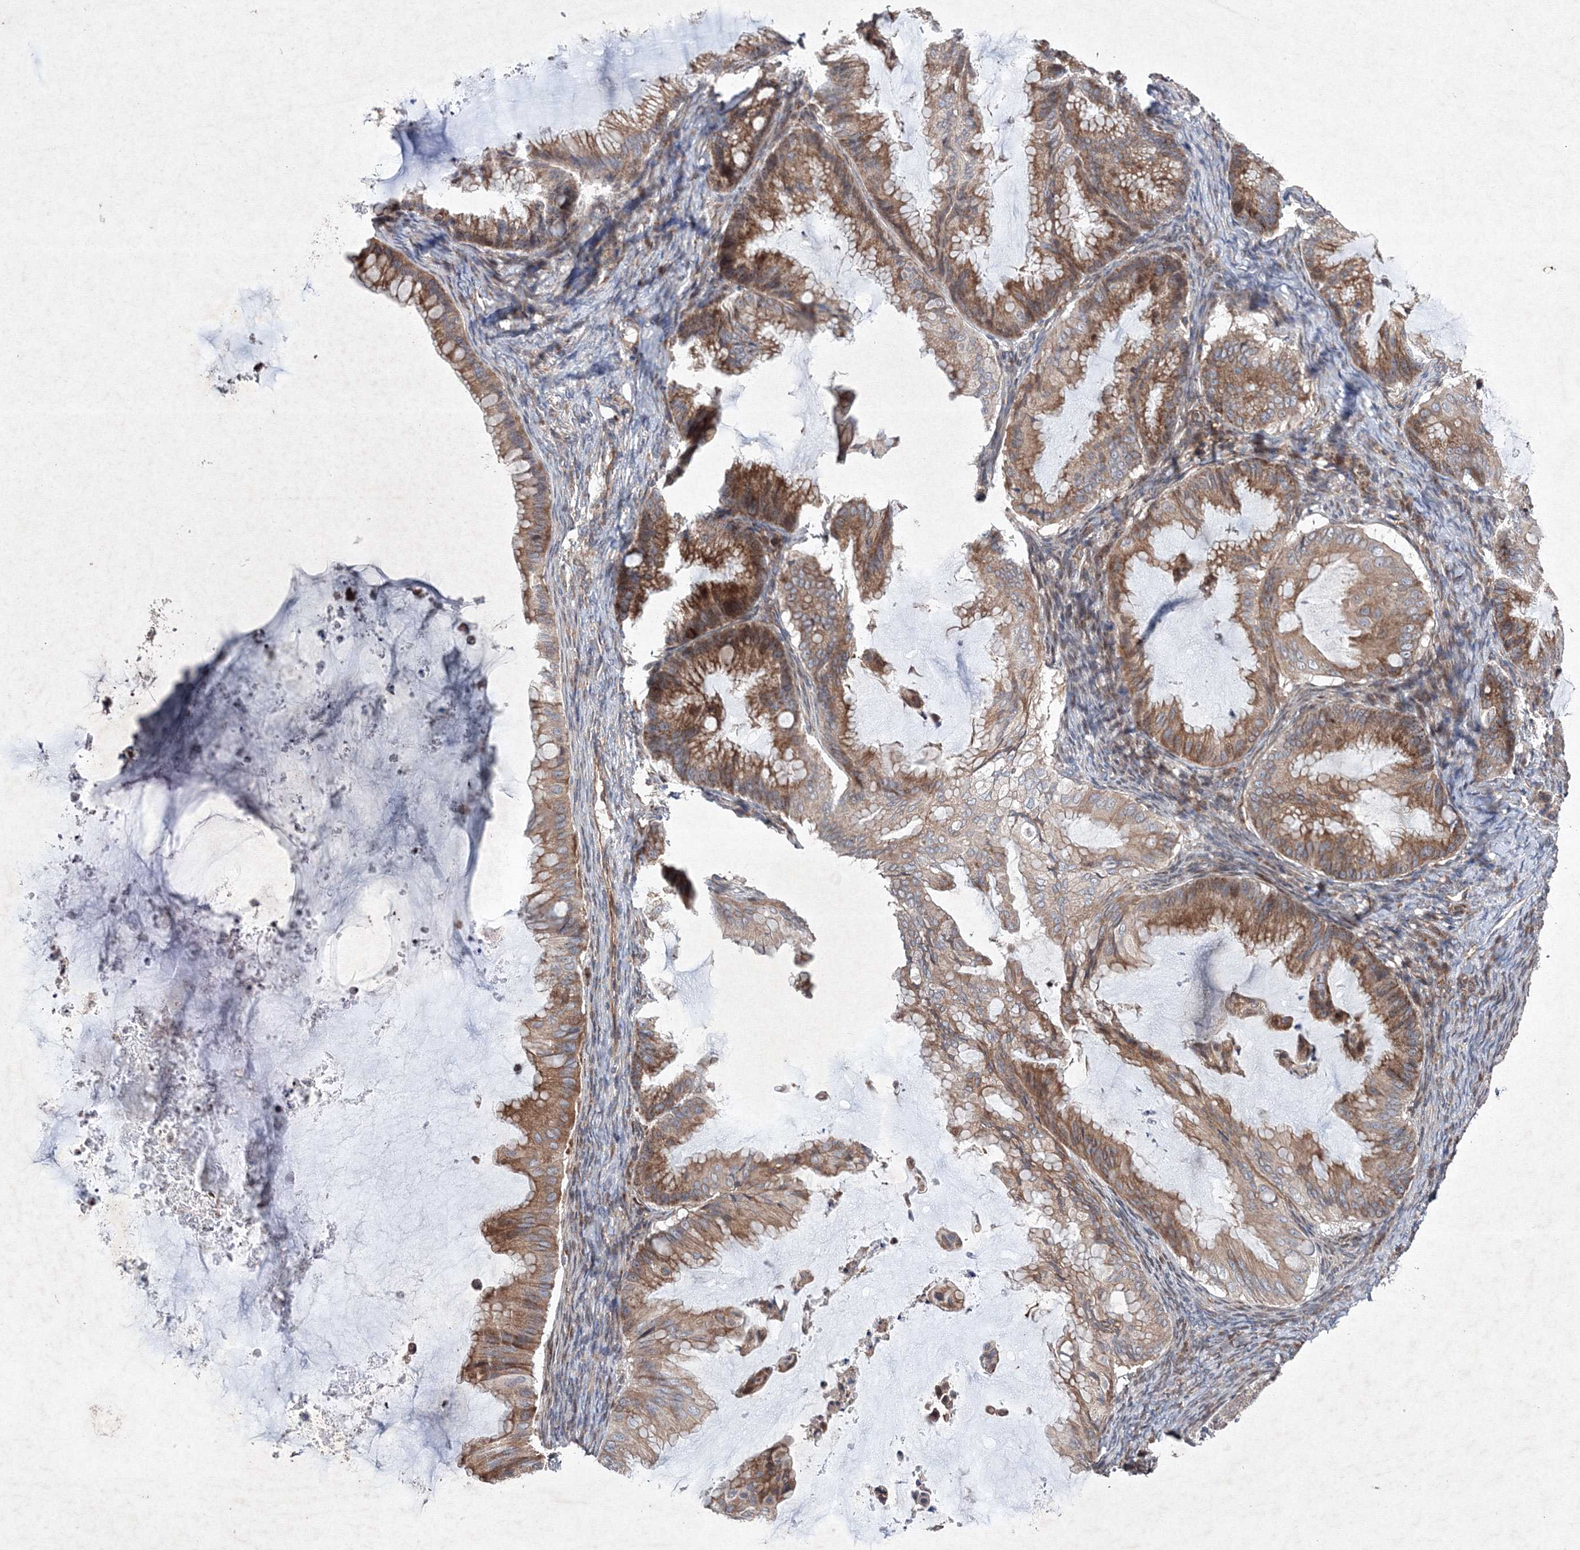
{"staining": {"intensity": "moderate", "quantity": "25%-75%", "location": "cytoplasmic/membranous"}, "tissue": "ovarian cancer", "cell_type": "Tumor cells", "image_type": "cancer", "snomed": [{"axis": "morphology", "description": "Cystadenocarcinoma, mucinous, NOS"}, {"axis": "topography", "description": "Ovary"}], "caption": "An image showing moderate cytoplasmic/membranous staining in about 25%-75% of tumor cells in ovarian mucinous cystadenocarcinoma, as visualized by brown immunohistochemical staining.", "gene": "GFM1", "patient": {"sex": "female", "age": 71}}